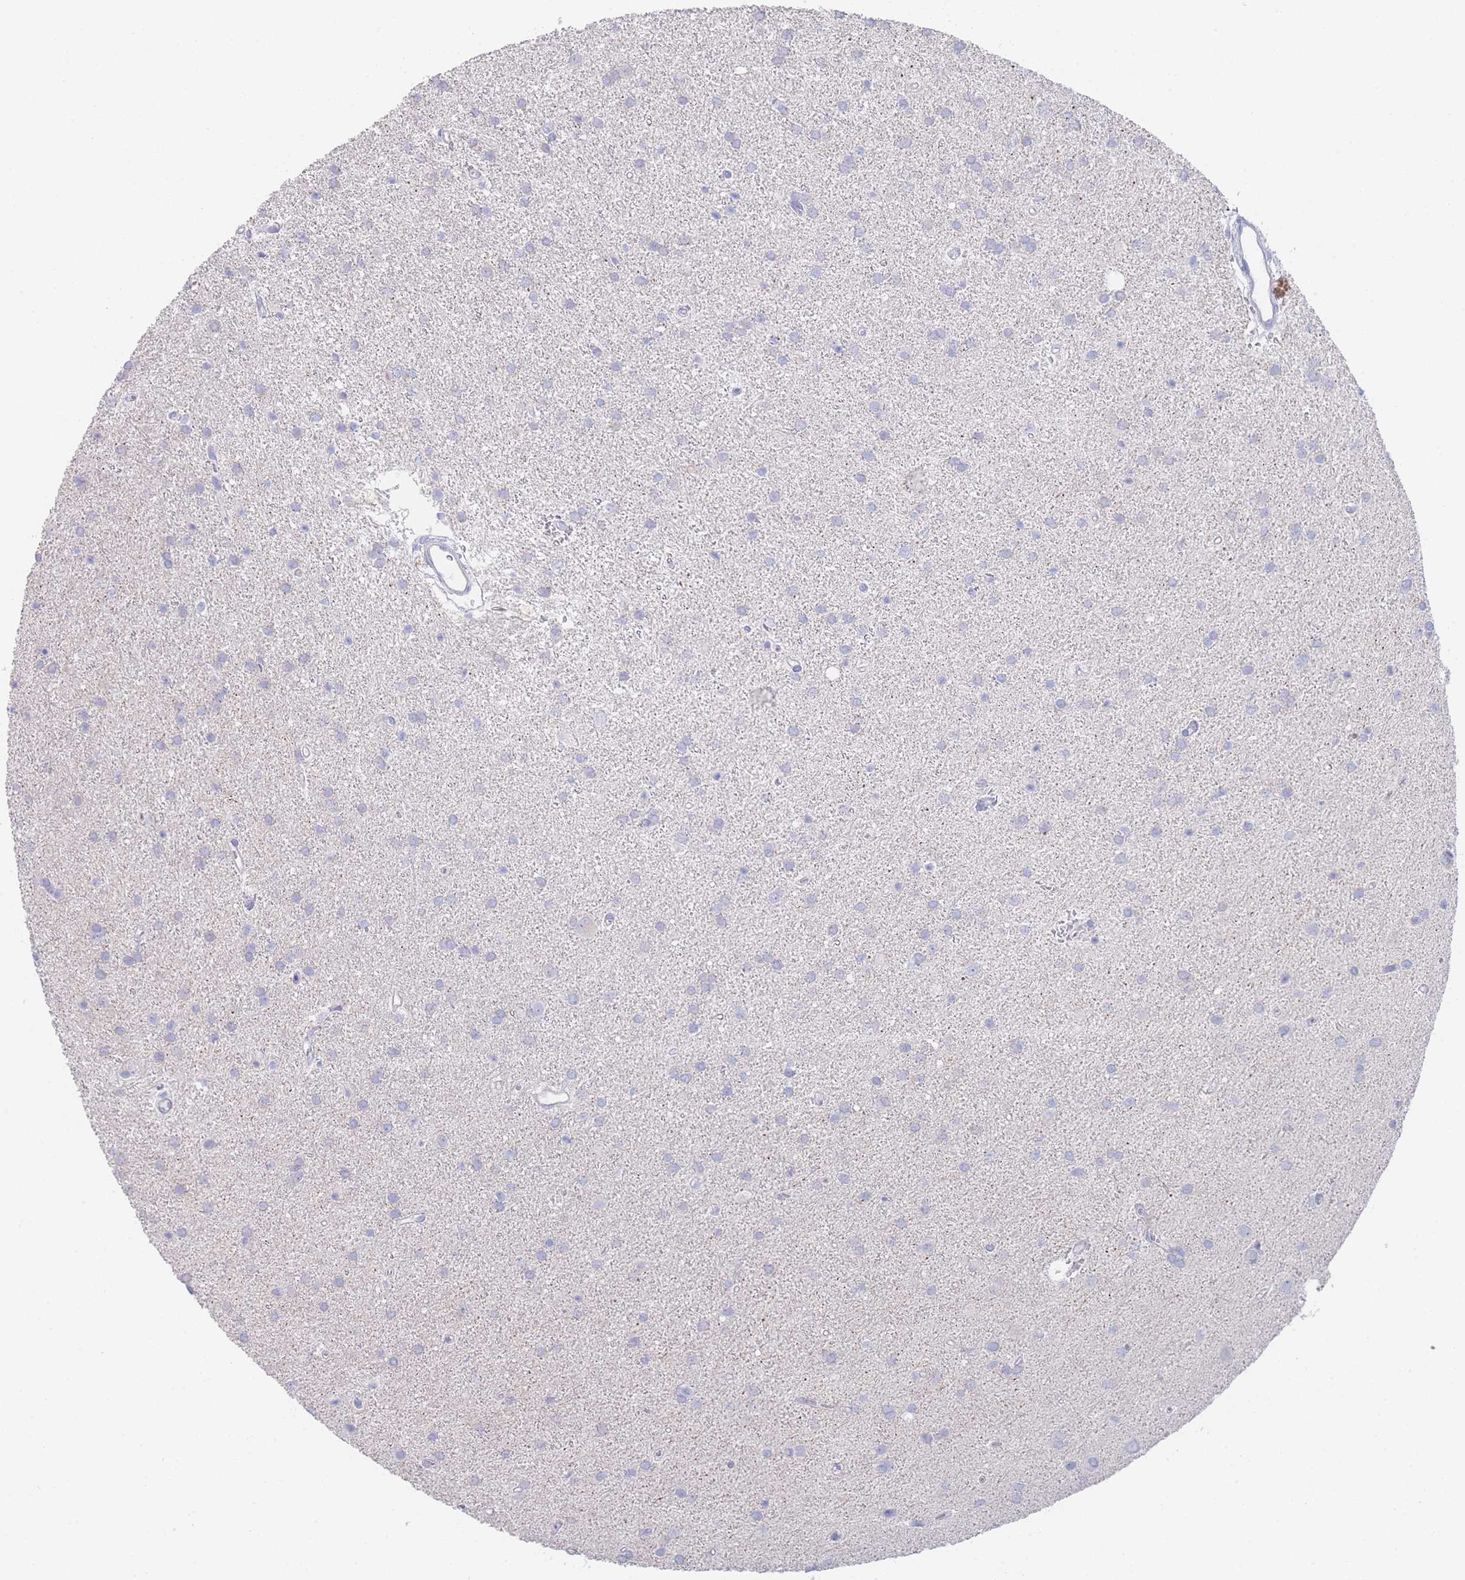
{"staining": {"intensity": "negative", "quantity": "none", "location": "none"}, "tissue": "glioma", "cell_type": "Tumor cells", "image_type": "cancer", "snomed": [{"axis": "morphology", "description": "Glioma, malignant, High grade"}, {"axis": "topography", "description": "Brain"}], "caption": "Malignant glioma (high-grade) was stained to show a protein in brown. There is no significant expression in tumor cells.", "gene": "LRRC37A", "patient": {"sex": "female", "age": 50}}